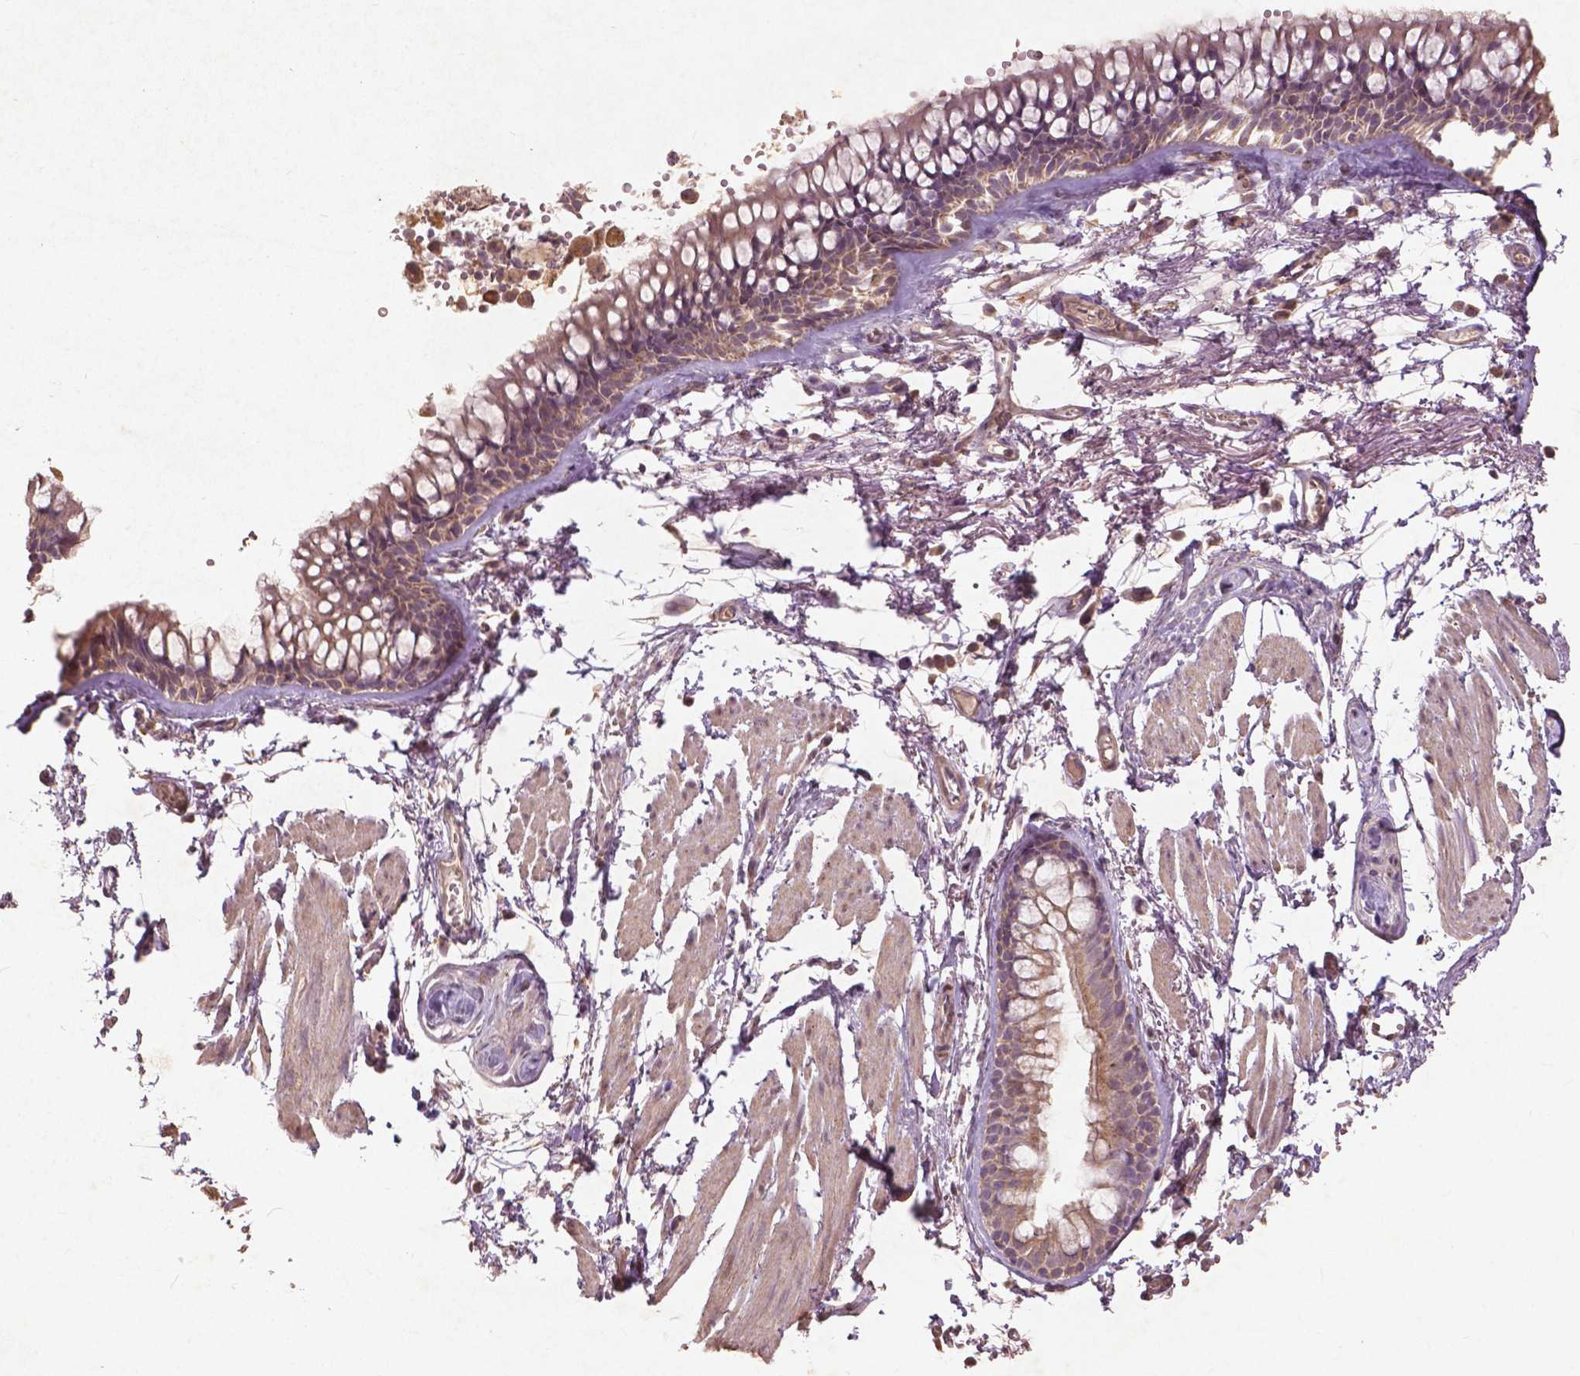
{"staining": {"intensity": "negative", "quantity": "none", "location": "none"}, "tissue": "soft tissue", "cell_type": "Fibroblasts", "image_type": "normal", "snomed": [{"axis": "morphology", "description": "Normal tissue, NOS"}, {"axis": "topography", "description": "Cartilage tissue"}, {"axis": "topography", "description": "Bronchus"}], "caption": "IHC photomicrograph of benign soft tissue: human soft tissue stained with DAB displays no significant protein staining in fibroblasts.", "gene": "ST6GALNAC5", "patient": {"sex": "female", "age": 79}}